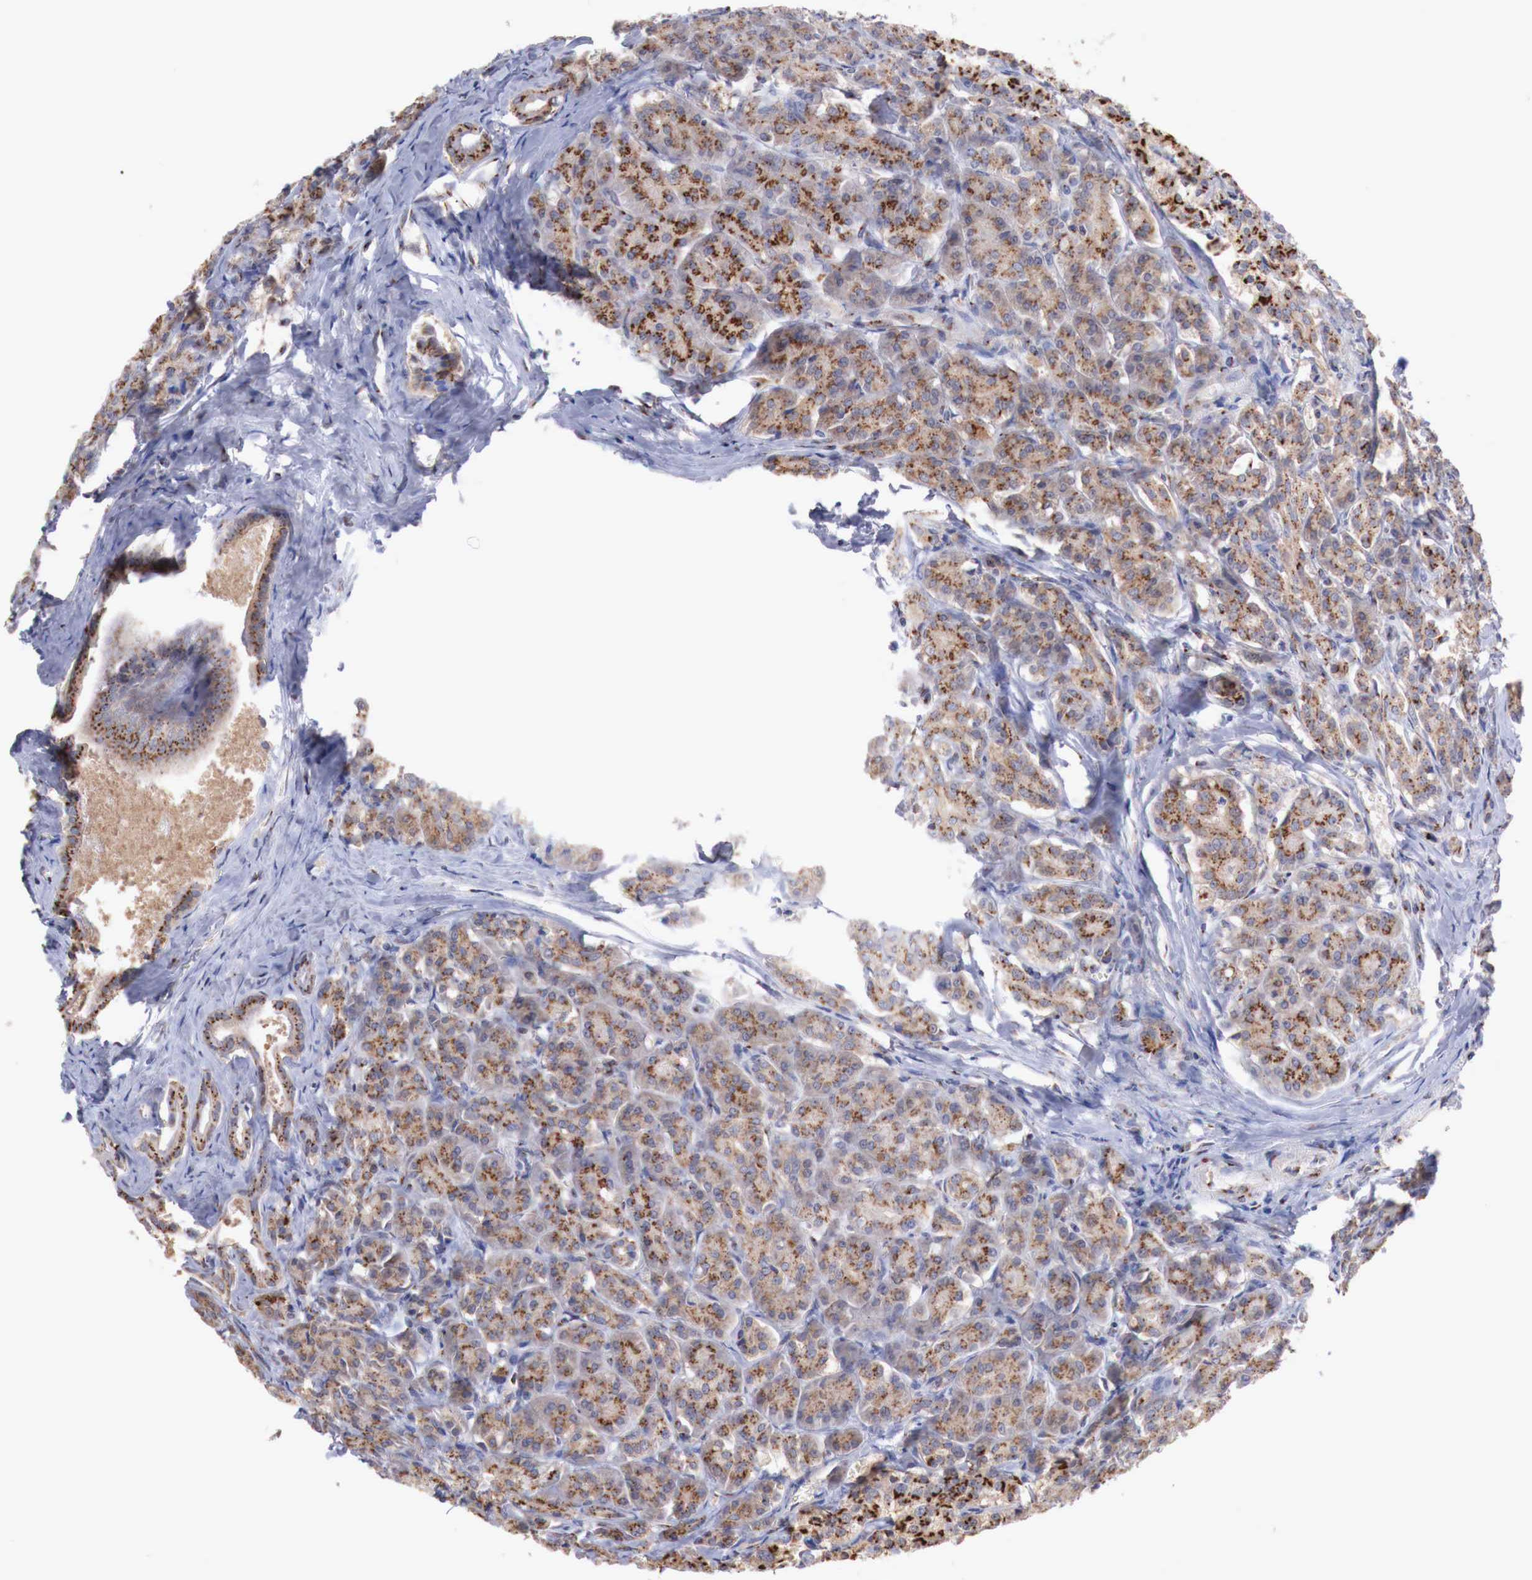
{"staining": {"intensity": "strong", "quantity": ">75%", "location": "cytoplasmic/membranous"}, "tissue": "pancreas", "cell_type": "Exocrine glandular cells", "image_type": "normal", "snomed": [{"axis": "morphology", "description": "Normal tissue, NOS"}, {"axis": "topography", "description": "Lymph node"}, {"axis": "topography", "description": "Pancreas"}], "caption": "Protein analysis of normal pancreas reveals strong cytoplasmic/membranous positivity in approximately >75% of exocrine glandular cells.", "gene": "SYAP1", "patient": {"sex": "male", "age": 59}}